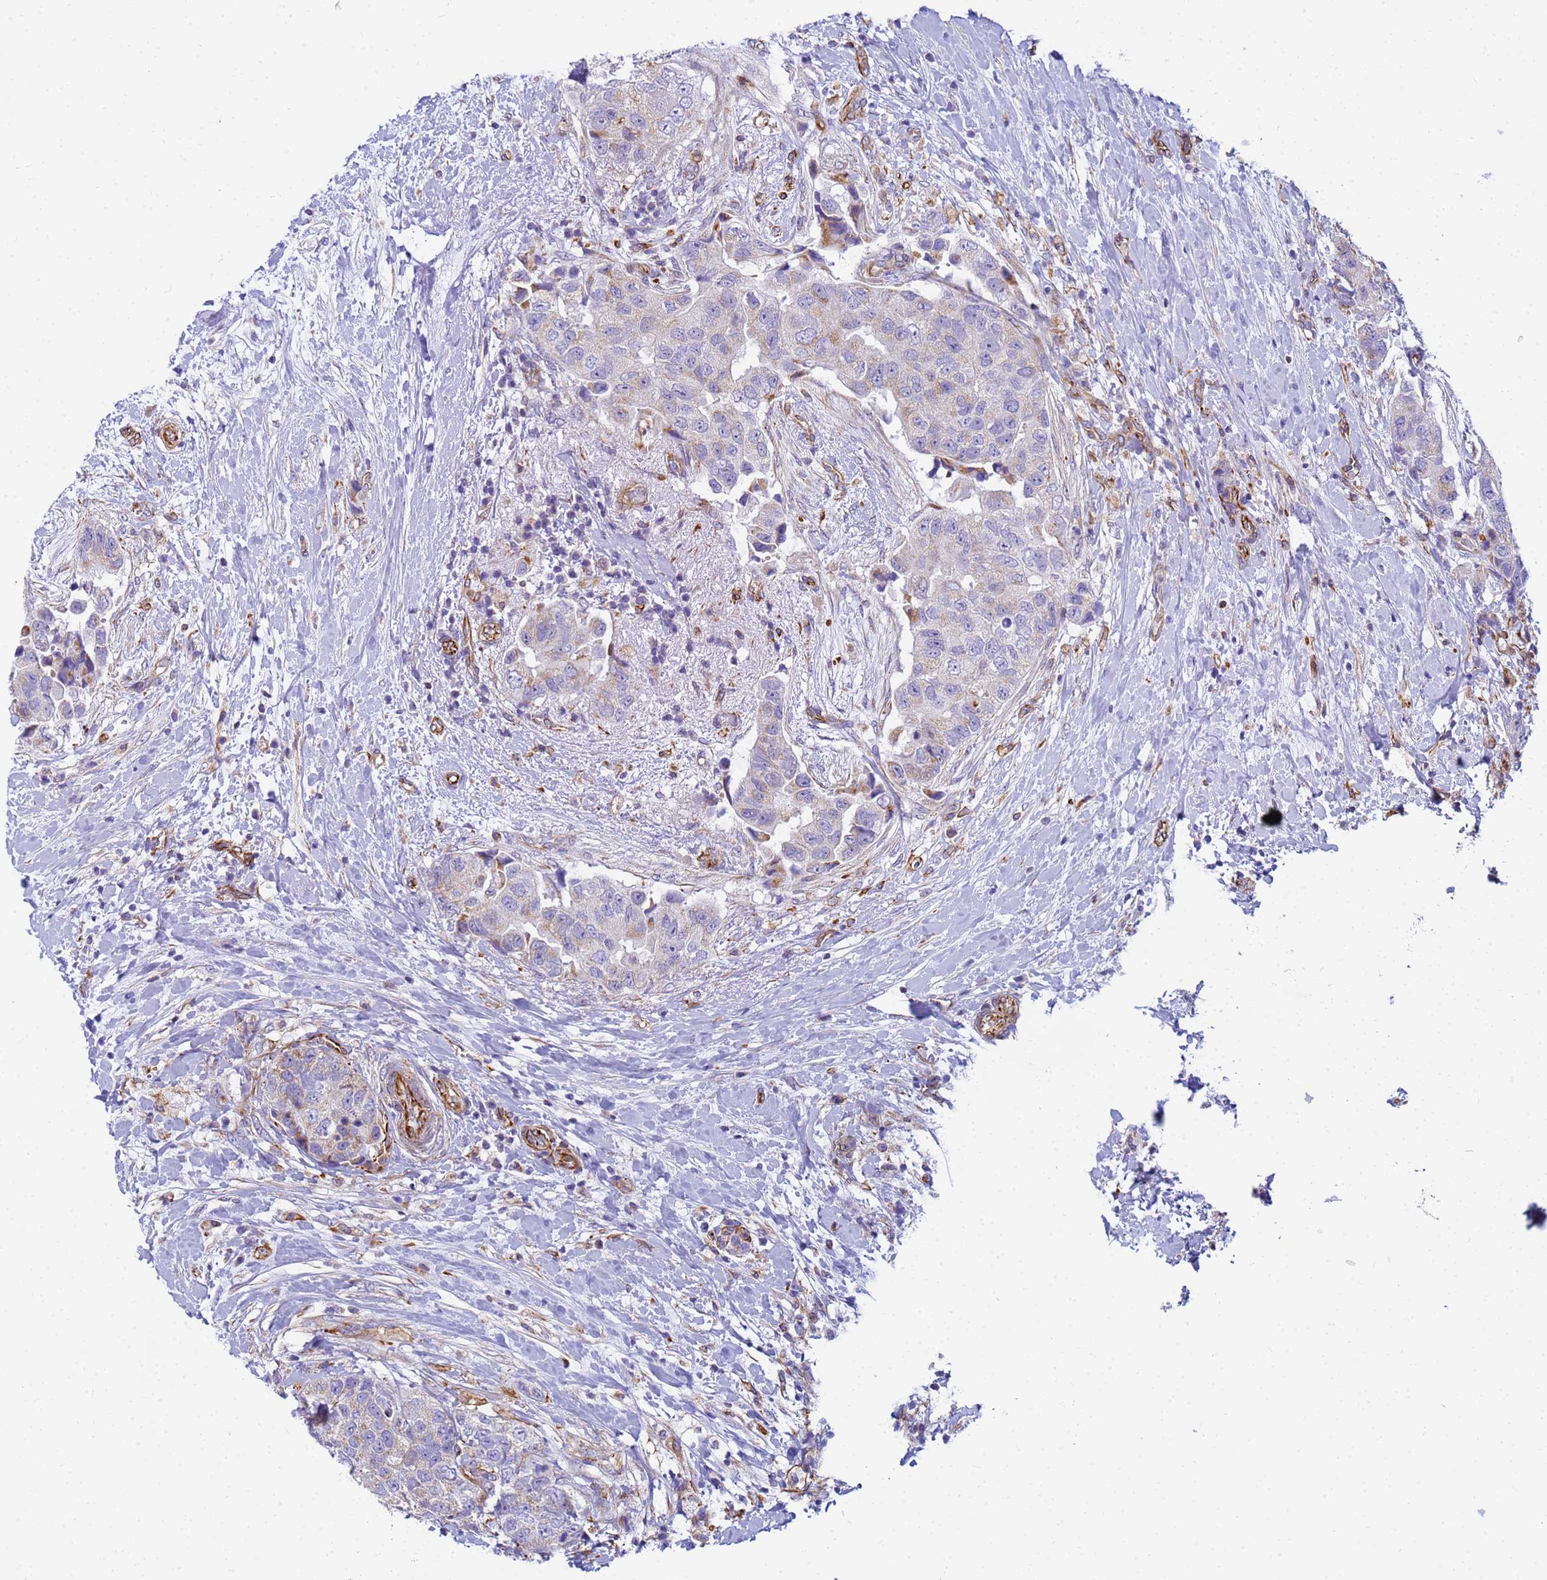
{"staining": {"intensity": "weak", "quantity": "<25%", "location": "cytoplasmic/membranous"}, "tissue": "breast cancer", "cell_type": "Tumor cells", "image_type": "cancer", "snomed": [{"axis": "morphology", "description": "Normal tissue, NOS"}, {"axis": "morphology", "description": "Duct carcinoma"}, {"axis": "topography", "description": "Breast"}], "caption": "There is no significant staining in tumor cells of breast cancer. The staining was performed using DAB (3,3'-diaminobenzidine) to visualize the protein expression in brown, while the nuclei were stained in blue with hematoxylin (Magnification: 20x).", "gene": "UBXN2B", "patient": {"sex": "female", "age": 62}}